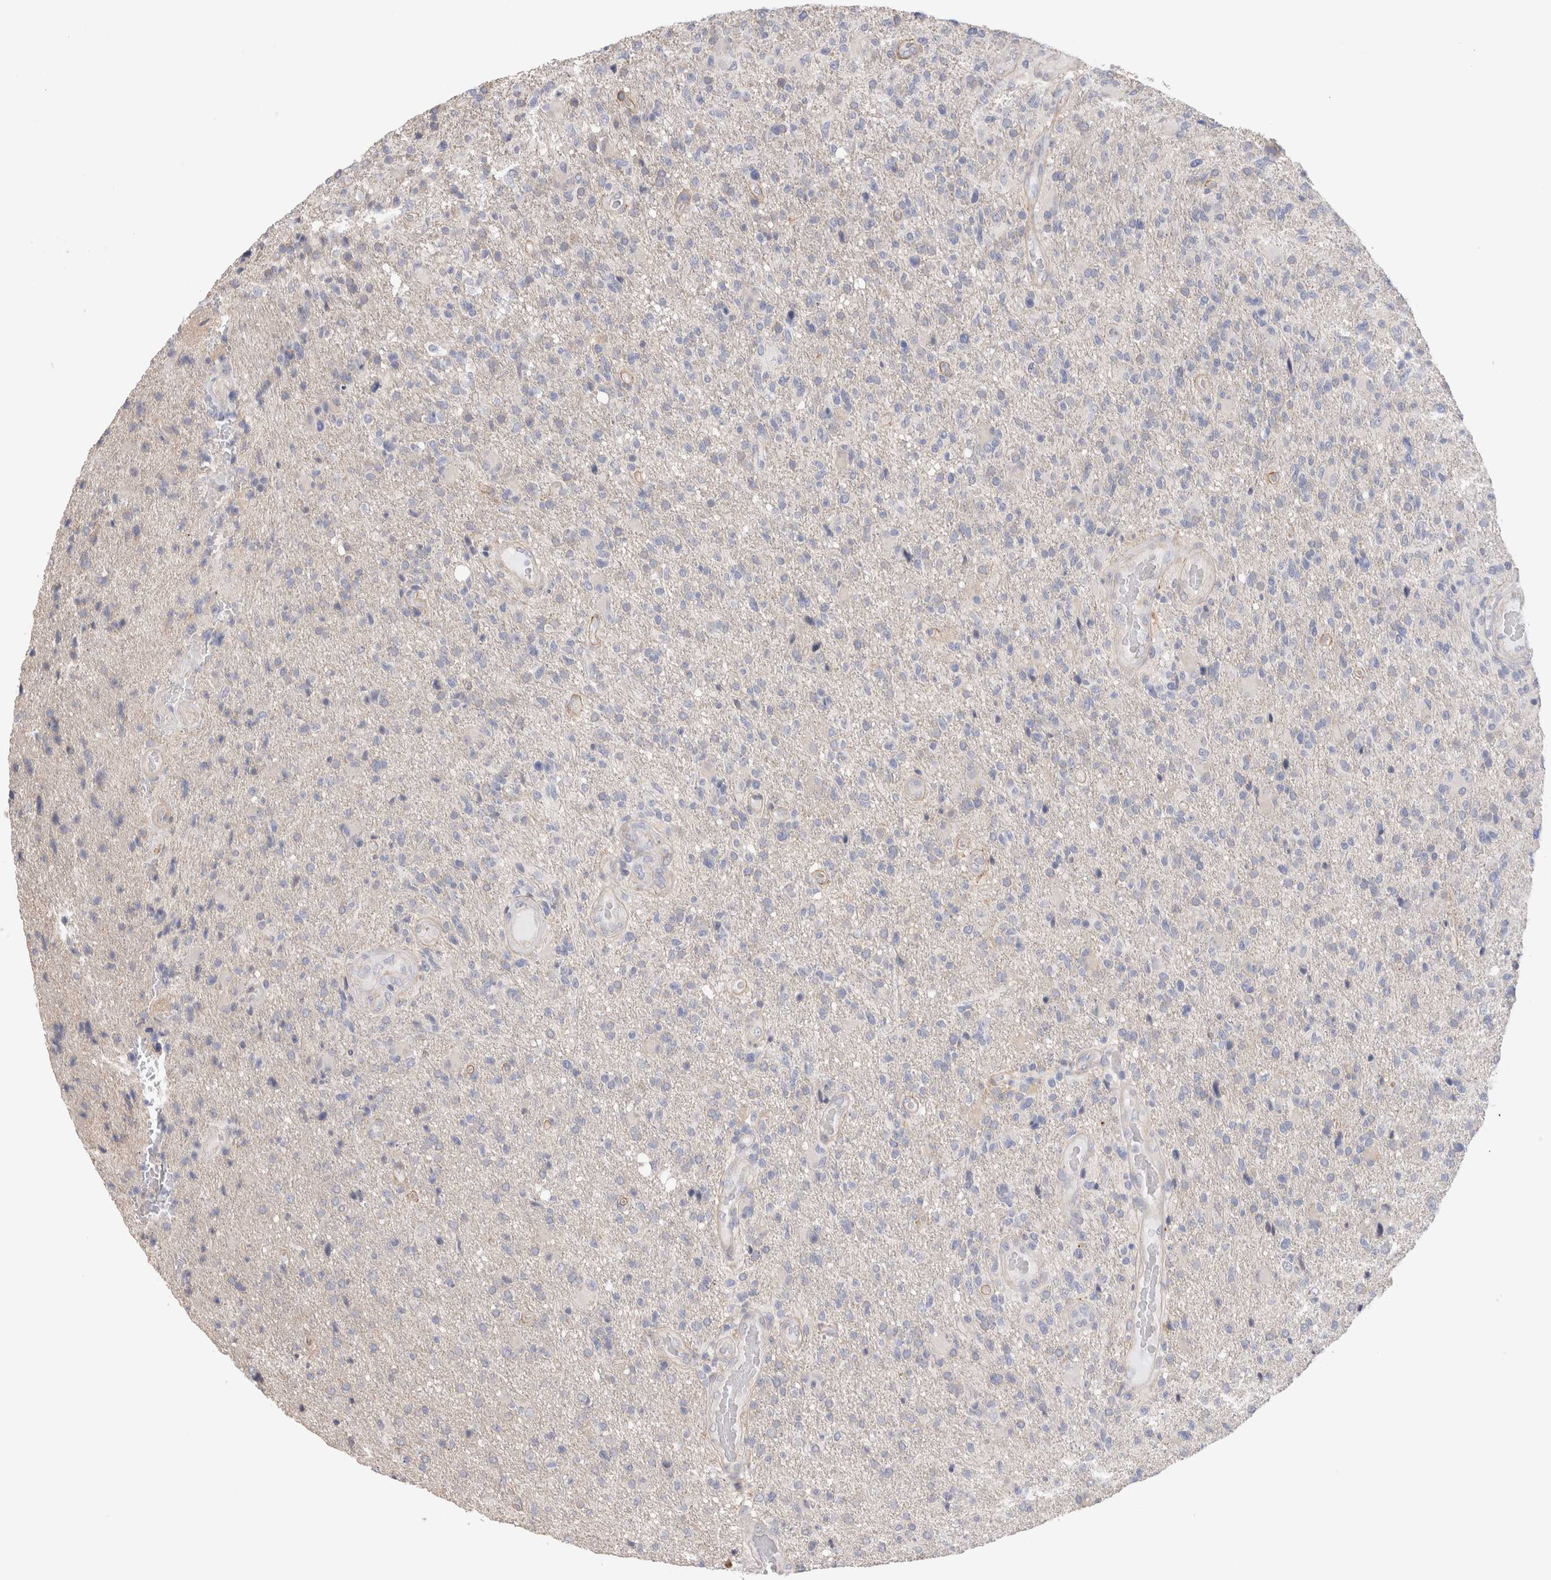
{"staining": {"intensity": "negative", "quantity": "none", "location": "none"}, "tissue": "glioma", "cell_type": "Tumor cells", "image_type": "cancer", "snomed": [{"axis": "morphology", "description": "Glioma, malignant, High grade"}, {"axis": "topography", "description": "Brain"}], "caption": "Malignant glioma (high-grade) was stained to show a protein in brown. There is no significant expression in tumor cells.", "gene": "DMD", "patient": {"sex": "male", "age": 72}}